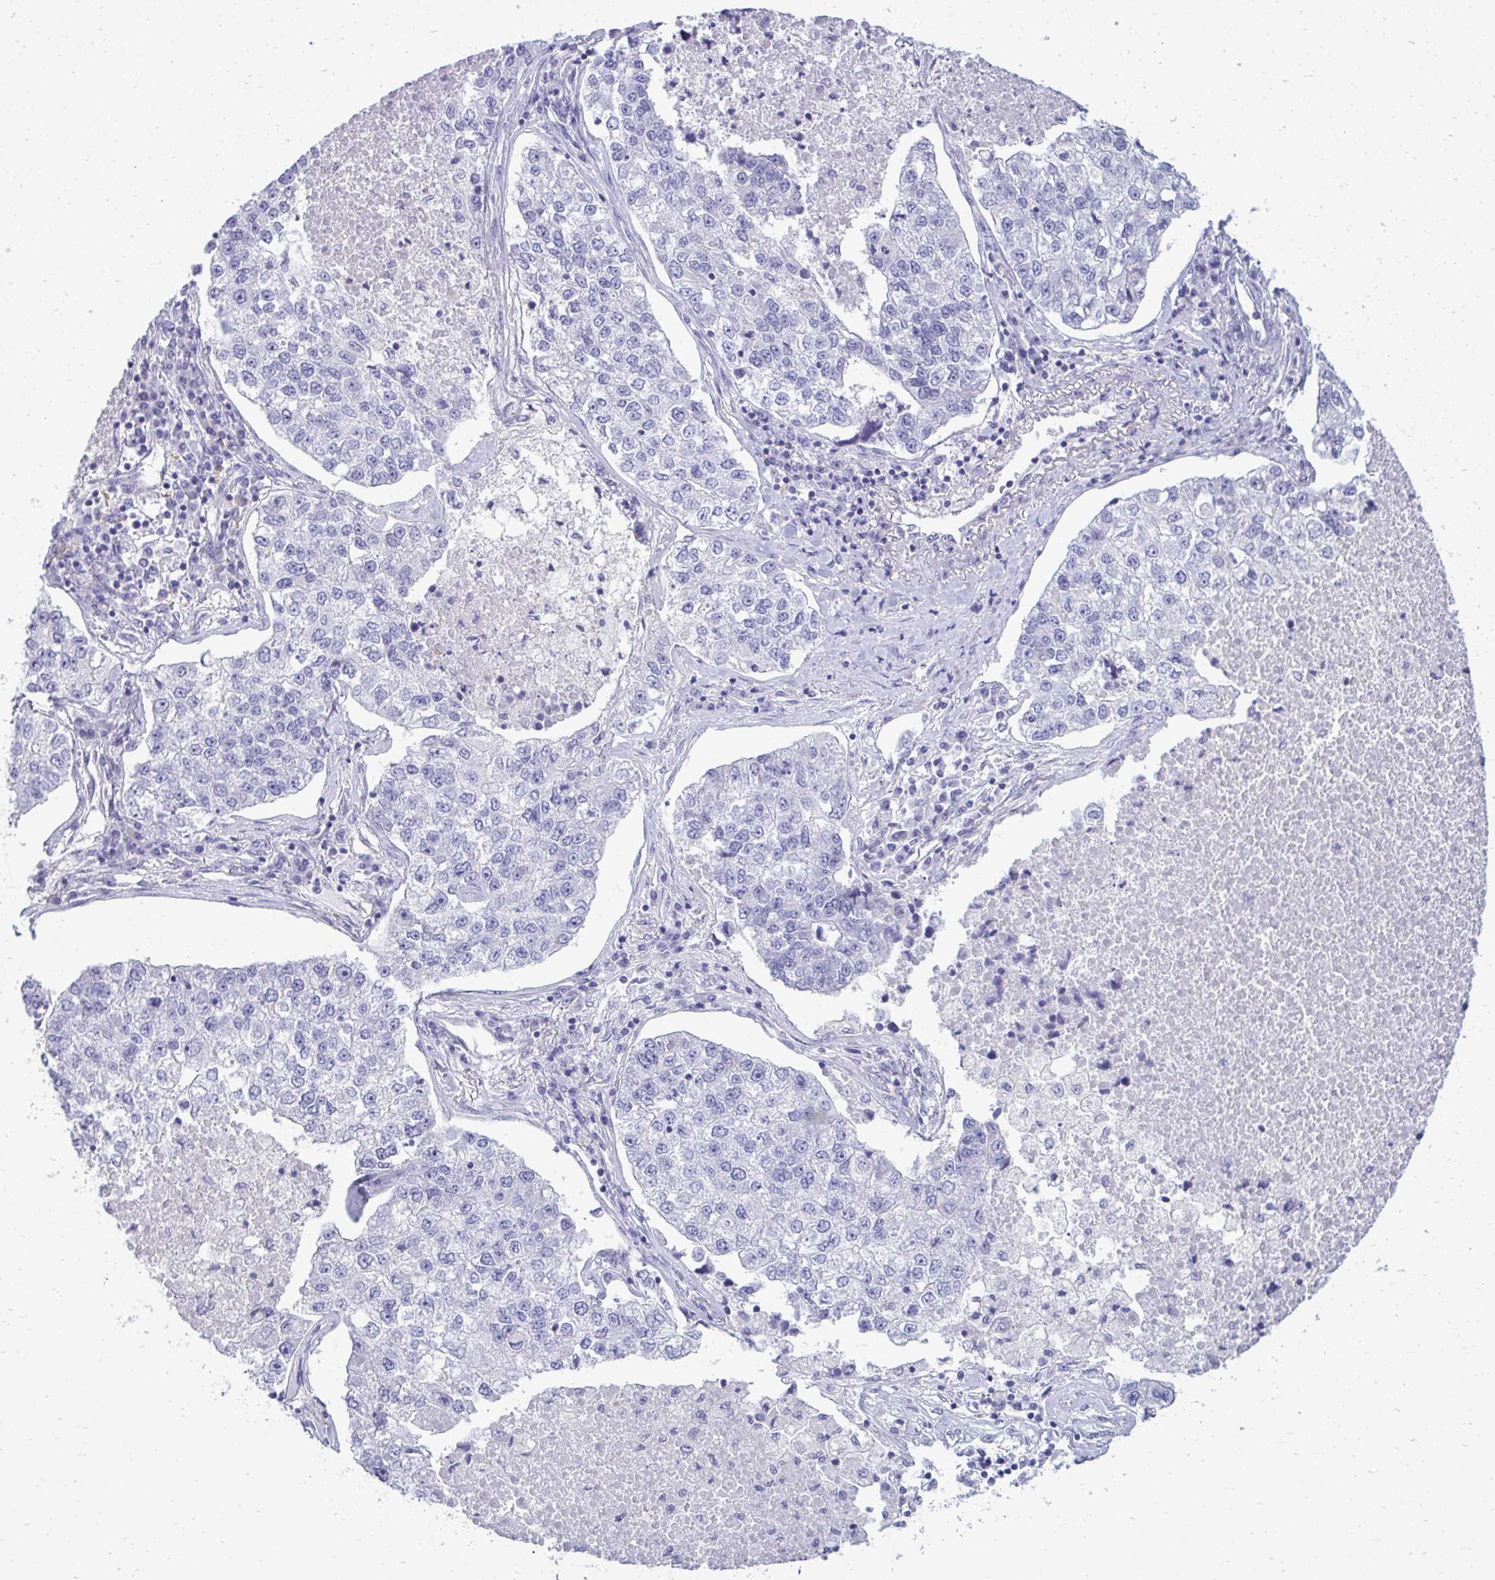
{"staining": {"intensity": "negative", "quantity": "none", "location": "none"}, "tissue": "lung cancer", "cell_type": "Tumor cells", "image_type": "cancer", "snomed": [{"axis": "morphology", "description": "Adenocarcinoma, NOS"}, {"axis": "topography", "description": "Lung"}], "caption": "There is no significant staining in tumor cells of lung adenocarcinoma.", "gene": "FABP3", "patient": {"sex": "male", "age": 49}}